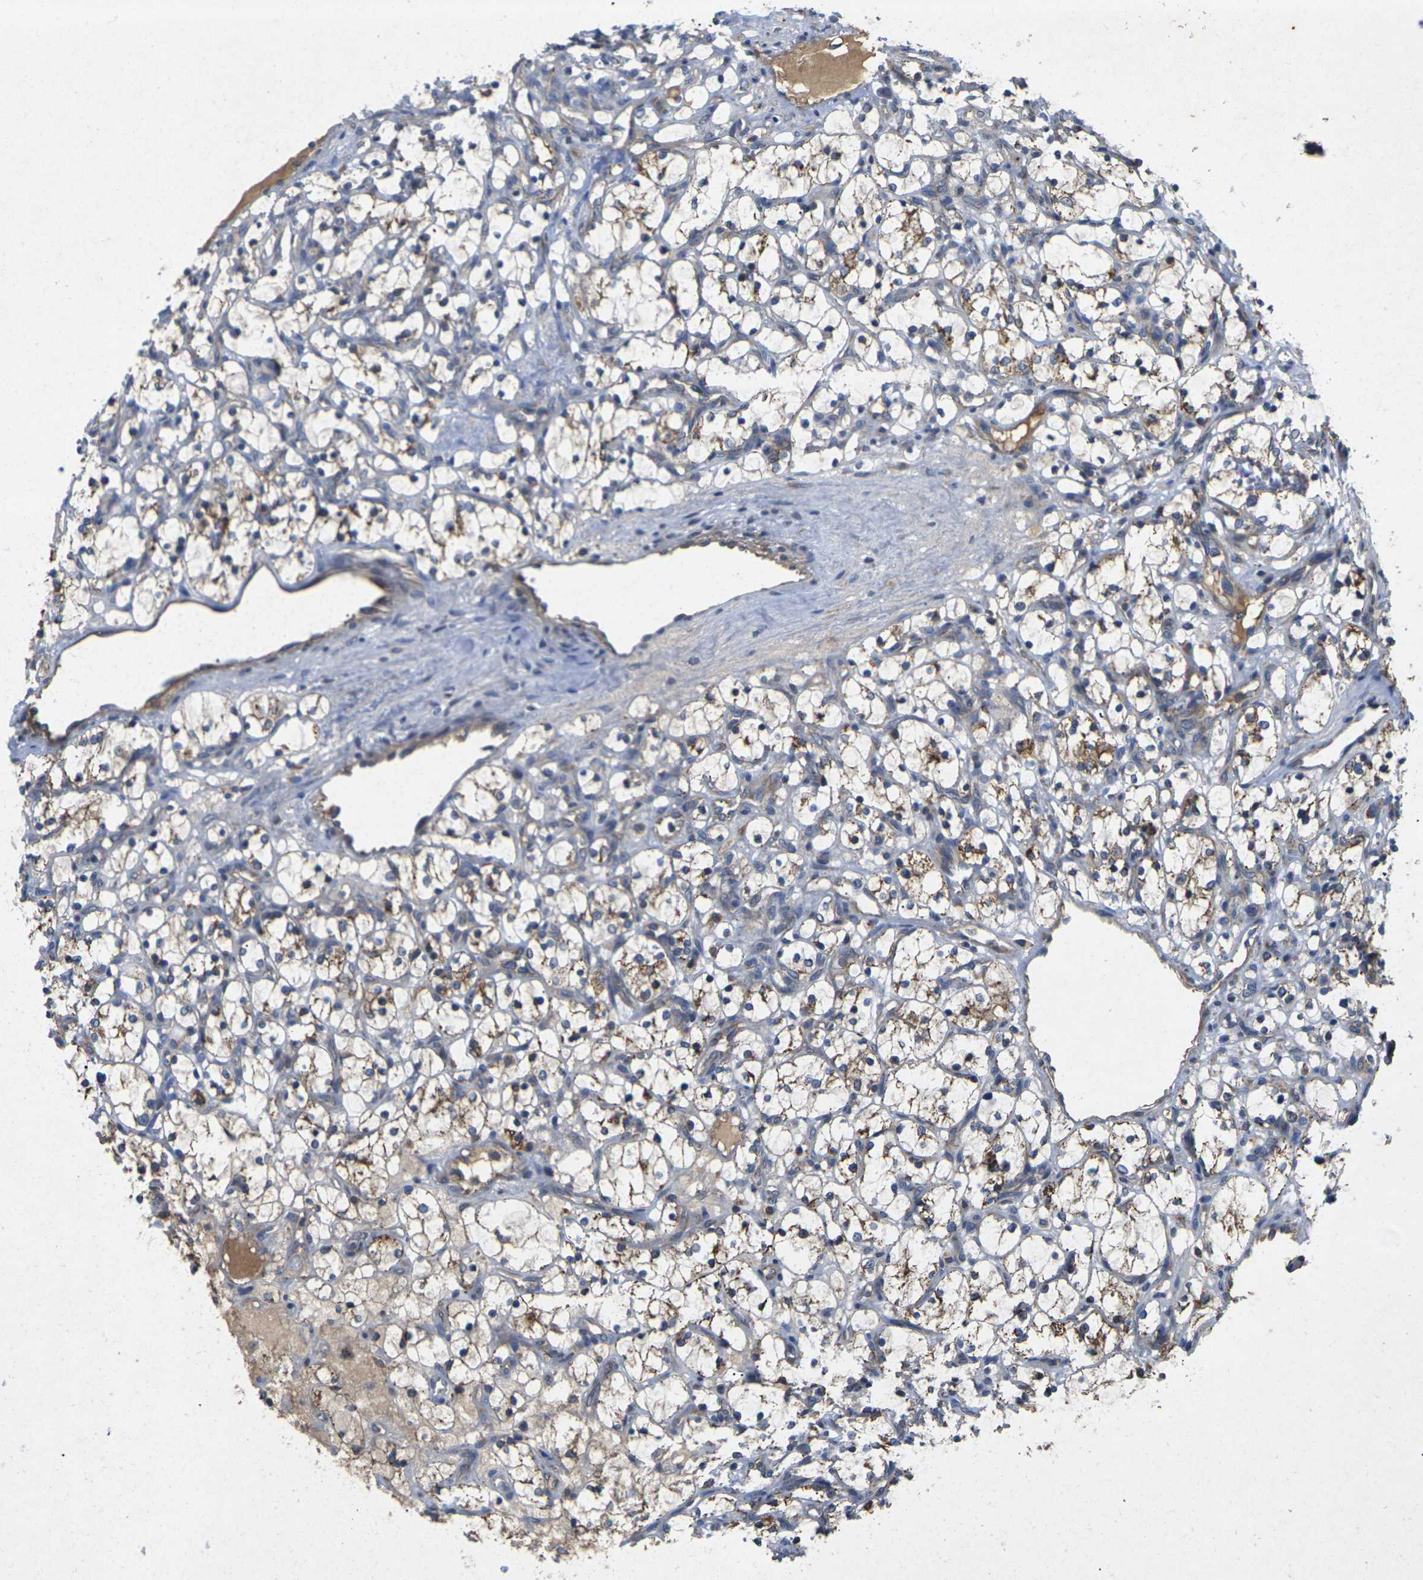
{"staining": {"intensity": "moderate", "quantity": "25%-75%", "location": "cytoplasmic/membranous"}, "tissue": "renal cancer", "cell_type": "Tumor cells", "image_type": "cancer", "snomed": [{"axis": "morphology", "description": "Adenocarcinoma, NOS"}, {"axis": "topography", "description": "Kidney"}], "caption": "Renal cancer stained for a protein (brown) reveals moderate cytoplasmic/membranous positive staining in about 25%-75% of tumor cells.", "gene": "KIF1B", "patient": {"sex": "female", "age": 69}}